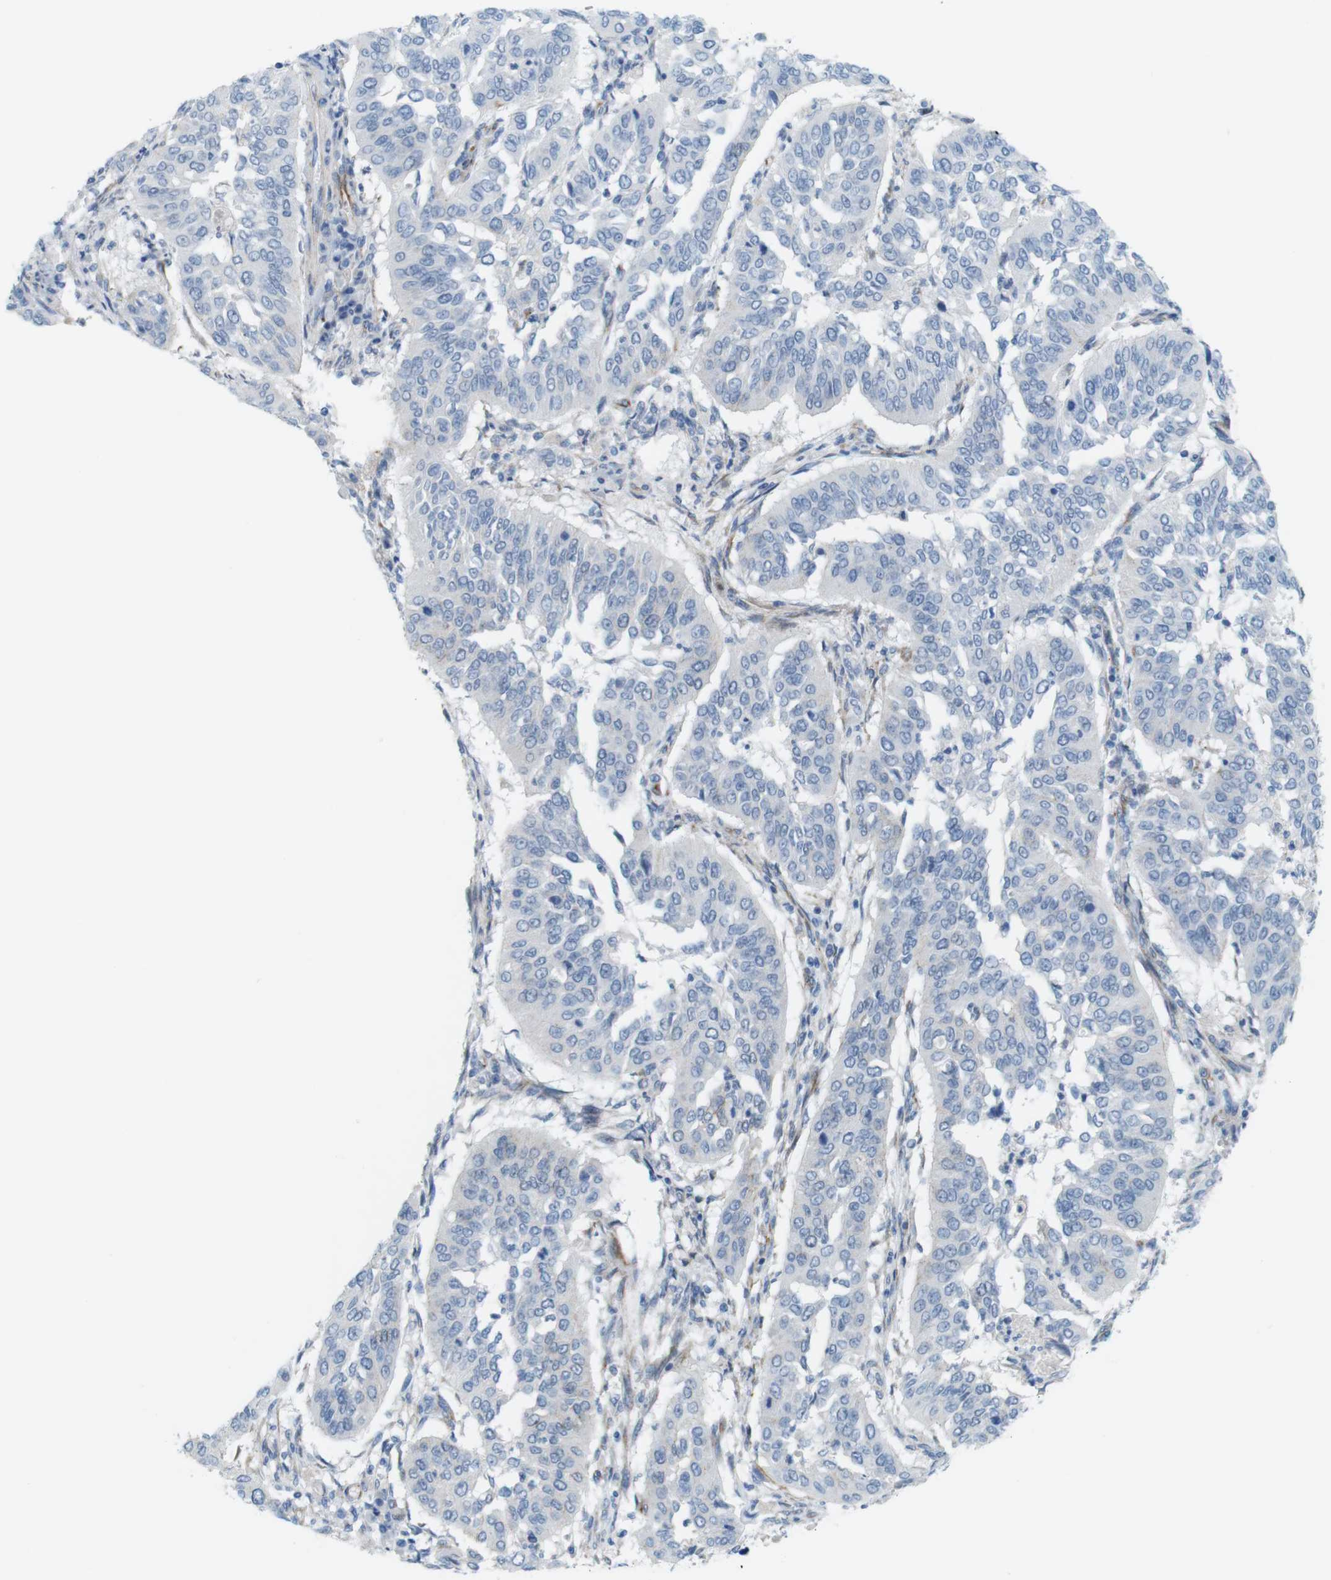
{"staining": {"intensity": "negative", "quantity": "none", "location": "none"}, "tissue": "cervical cancer", "cell_type": "Tumor cells", "image_type": "cancer", "snomed": [{"axis": "morphology", "description": "Normal tissue, NOS"}, {"axis": "morphology", "description": "Squamous cell carcinoma, NOS"}, {"axis": "topography", "description": "Cervix"}], "caption": "Tumor cells show no significant positivity in cervical squamous cell carcinoma.", "gene": "MYH9", "patient": {"sex": "female", "age": 39}}